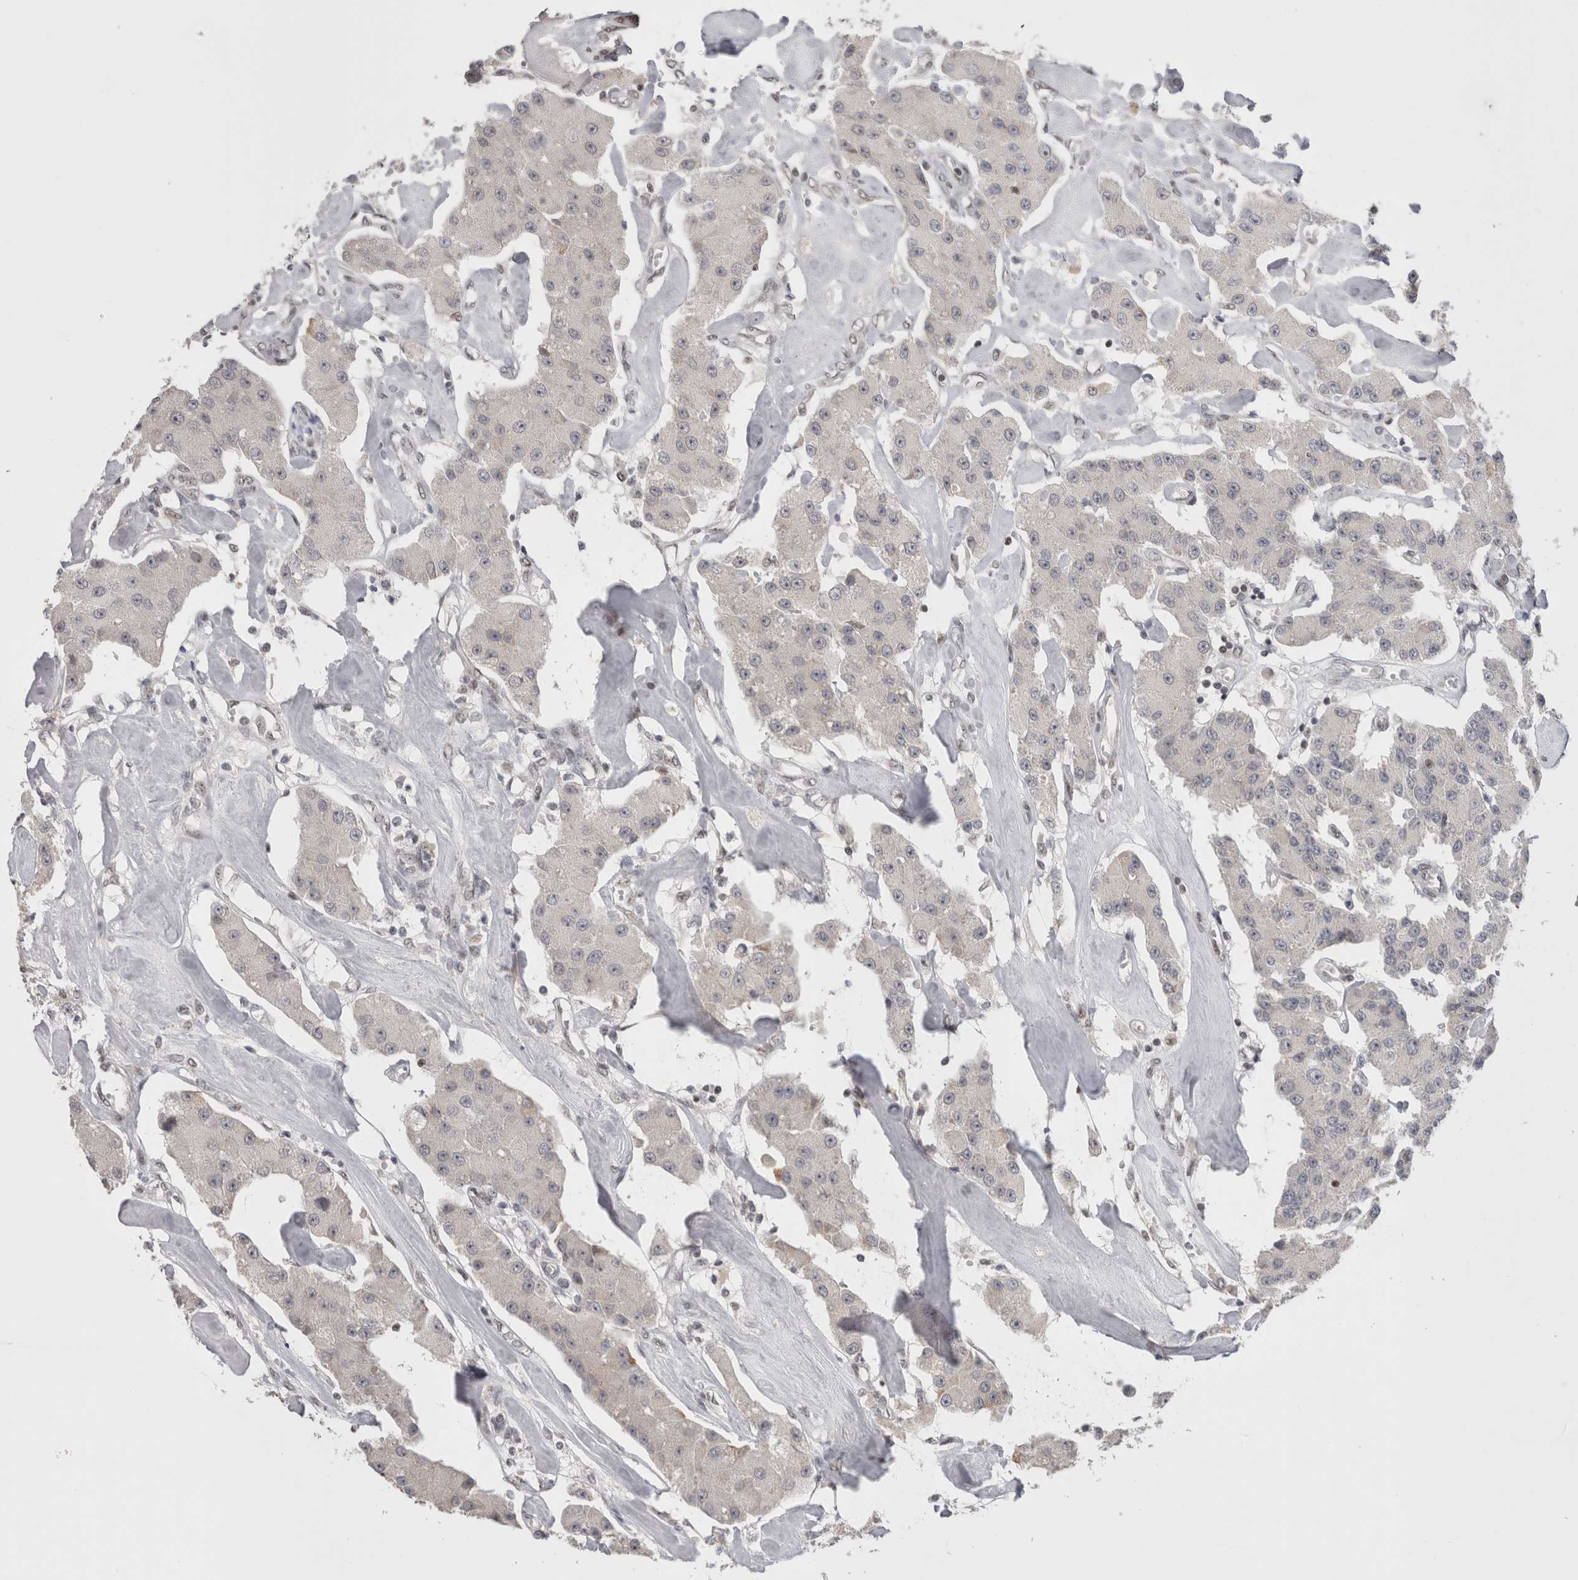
{"staining": {"intensity": "negative", "quantity": "none", "location": "none"}, "tissue": "carcinoid", "cell_type": "Tumor cells", "image_type": "cancer", "snomed": [{"axis": "morphology", "description": "Carcinoid, malignant, NOS"}, {"axis": "topography", "description": "Pancreas"}], "caption": "A high-resolution photomicrograph shows immunohistochemistry (IHC) staining of malignant carcinoid, which exhibits no significant staining in tumor cells.", "gene": "DAXX", "patient": {"sex": "male", "age": 41}}